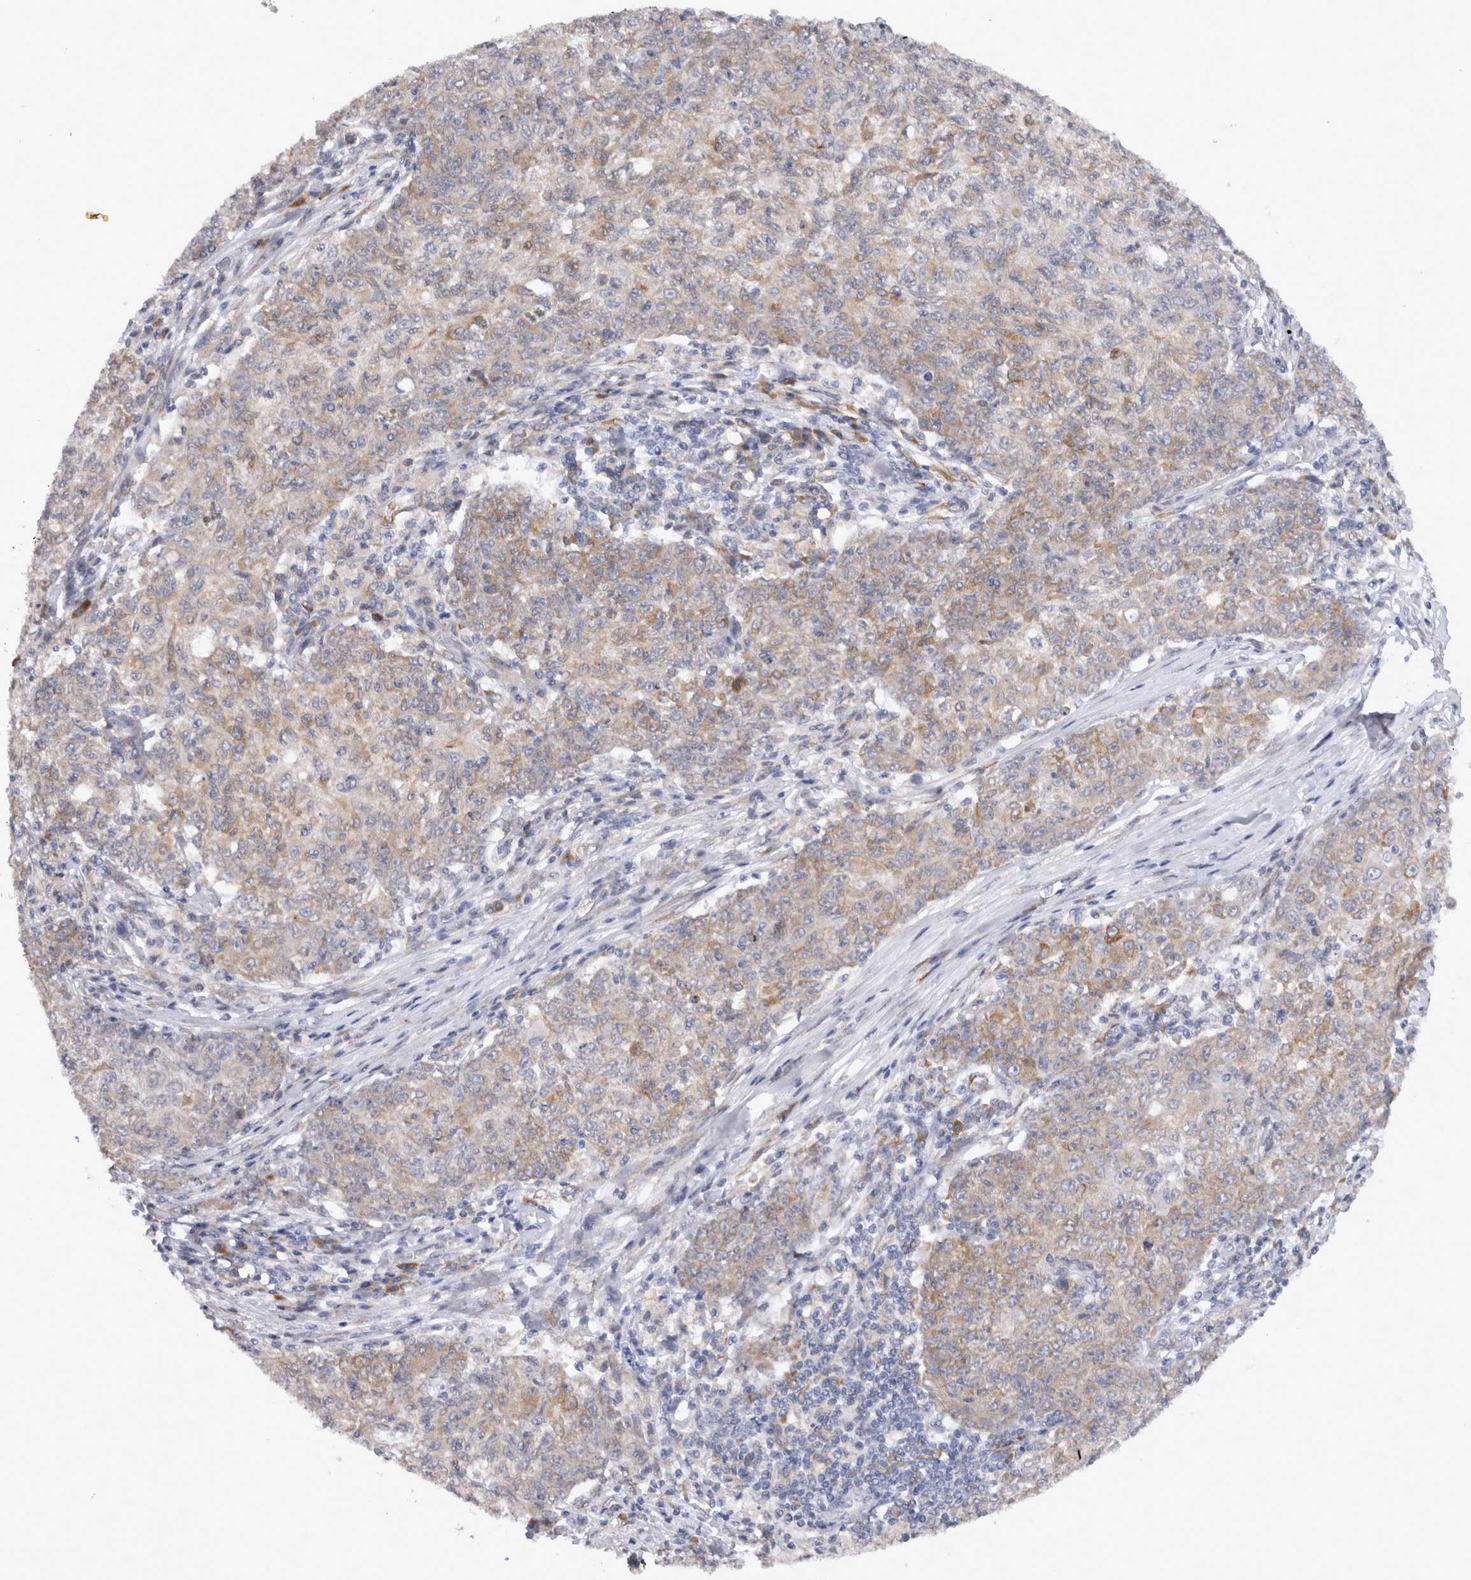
{"staining": {"intensity": "weak", "quantity": ">75%", "location": "cytoplasmic/membranous"}, "tissue": "ovarian cancer", "cell_type": "Tumor cells", "image_type": "cancer", "snomed": [{"axis": "morphology", "description": "Carcinoma, endometroid"}, {"axis": "topography", "description": "Ovary"}], "caption": "DAB immunohistochemical staining of human ovarian cancer (endometroid carcinoma) shows weak cytoplasmic/membranous protein positivity in approximately >75% of tumor cells. The staining was performed using DAB to visualize the protein expression in brown, while the nuclei were stained in blue with hematoxylin (Magnification: 20x).", "gene": "VCPIP1", "patient": {"sex": "female", "age": 42}}